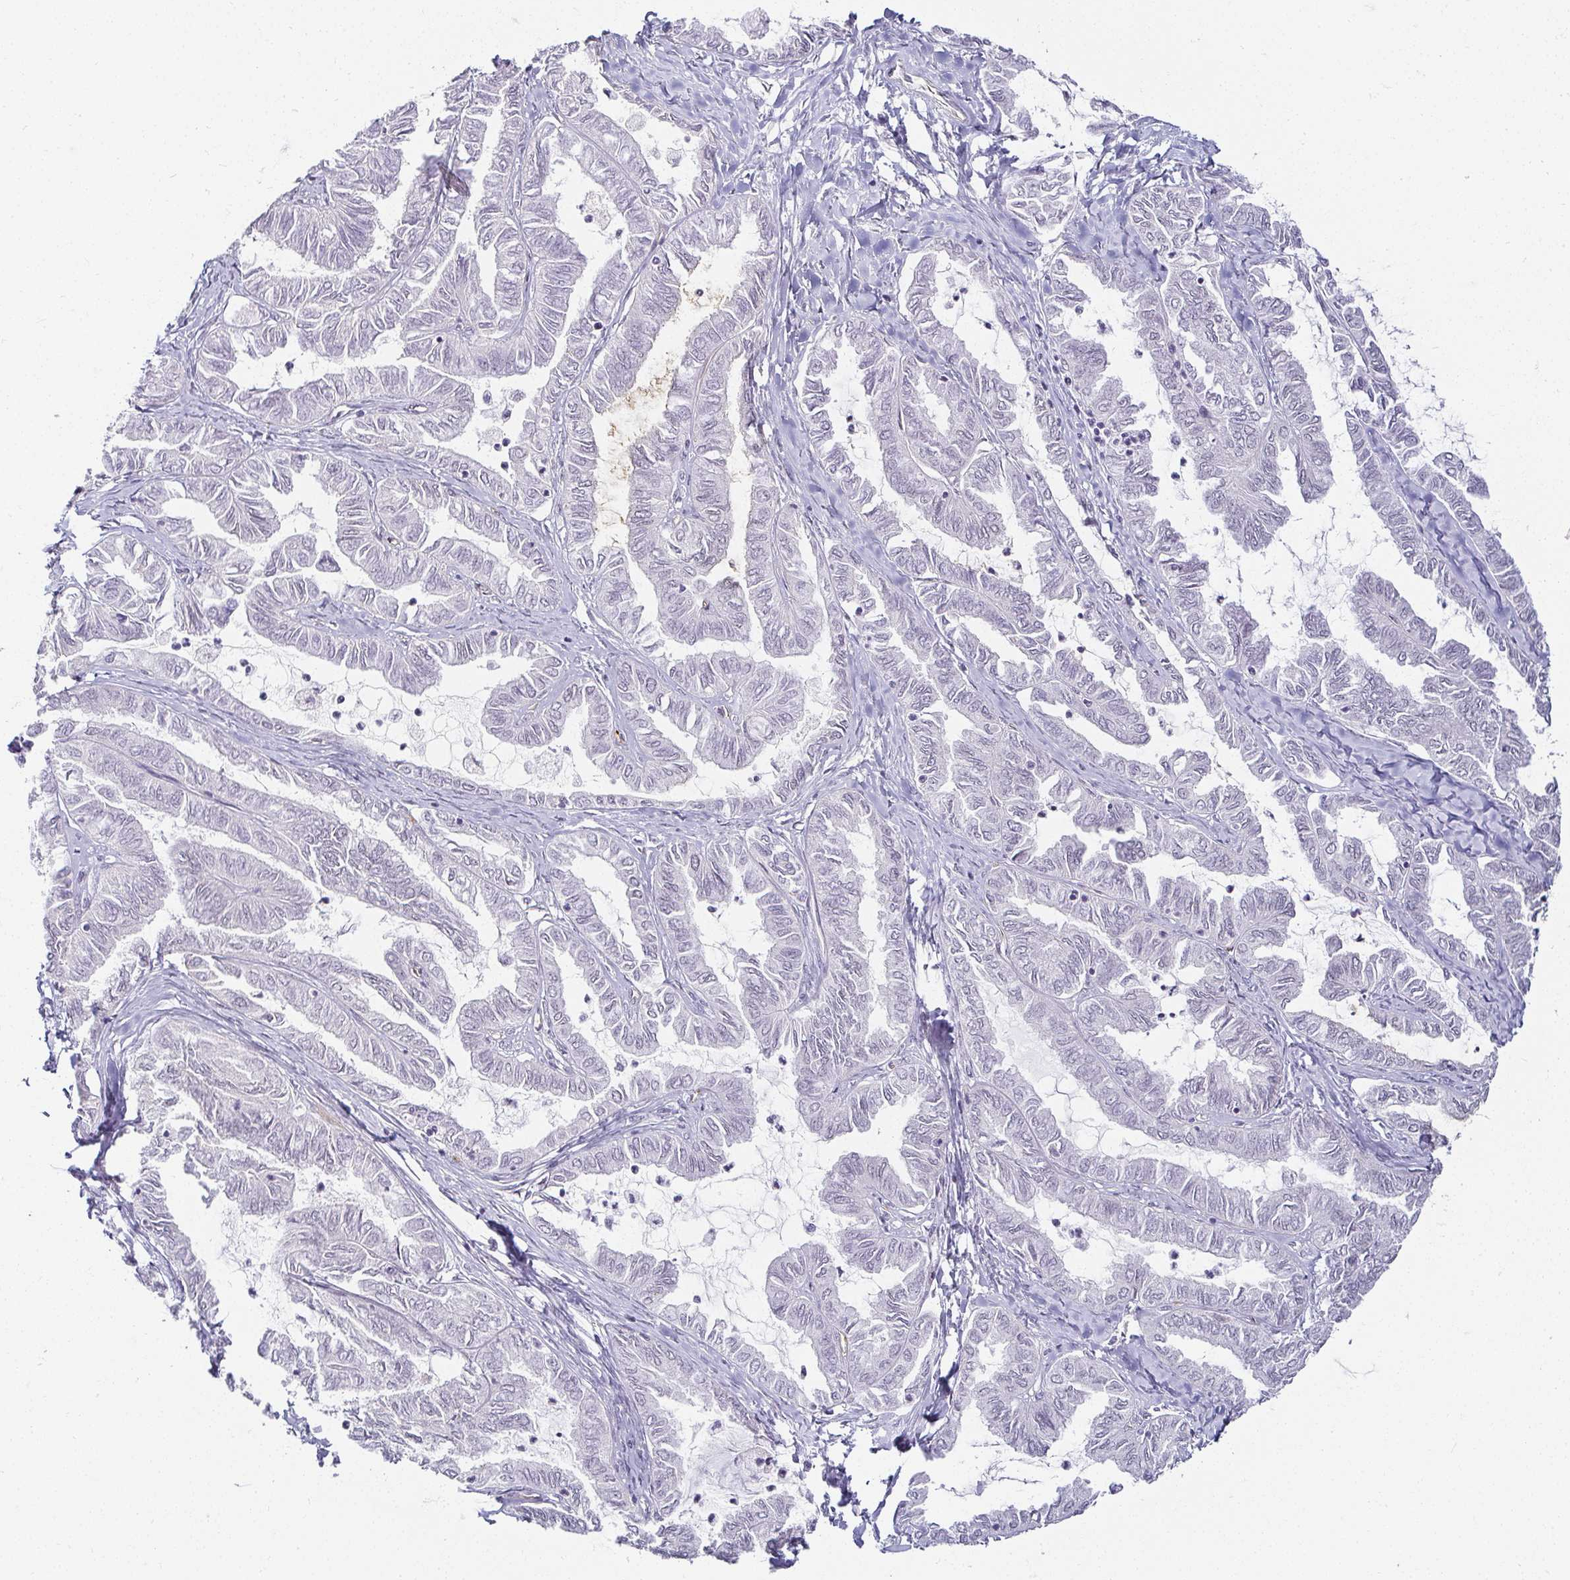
{"staining": {"intensity": "negative", "quantity": "none", "location": "none"}, "tissue": "ovarian cancer", "cell_type": "Tumor cells", "image_type": "cancer", "snomed": [{"axis": "morphology", "description": "Carcinoma, endometroid"}, {"axis": "topography", "description": "Ovary"}], "caption": "An immunohistochemistry photomicrograph of ovarian cancer (endometroid carcinoma) is shown. There is no staining in tumor cells of ovarian cancer (endometroid carcinoma).", "gene": "ACAN", "patient": {"sex": "female", "age": 70}}